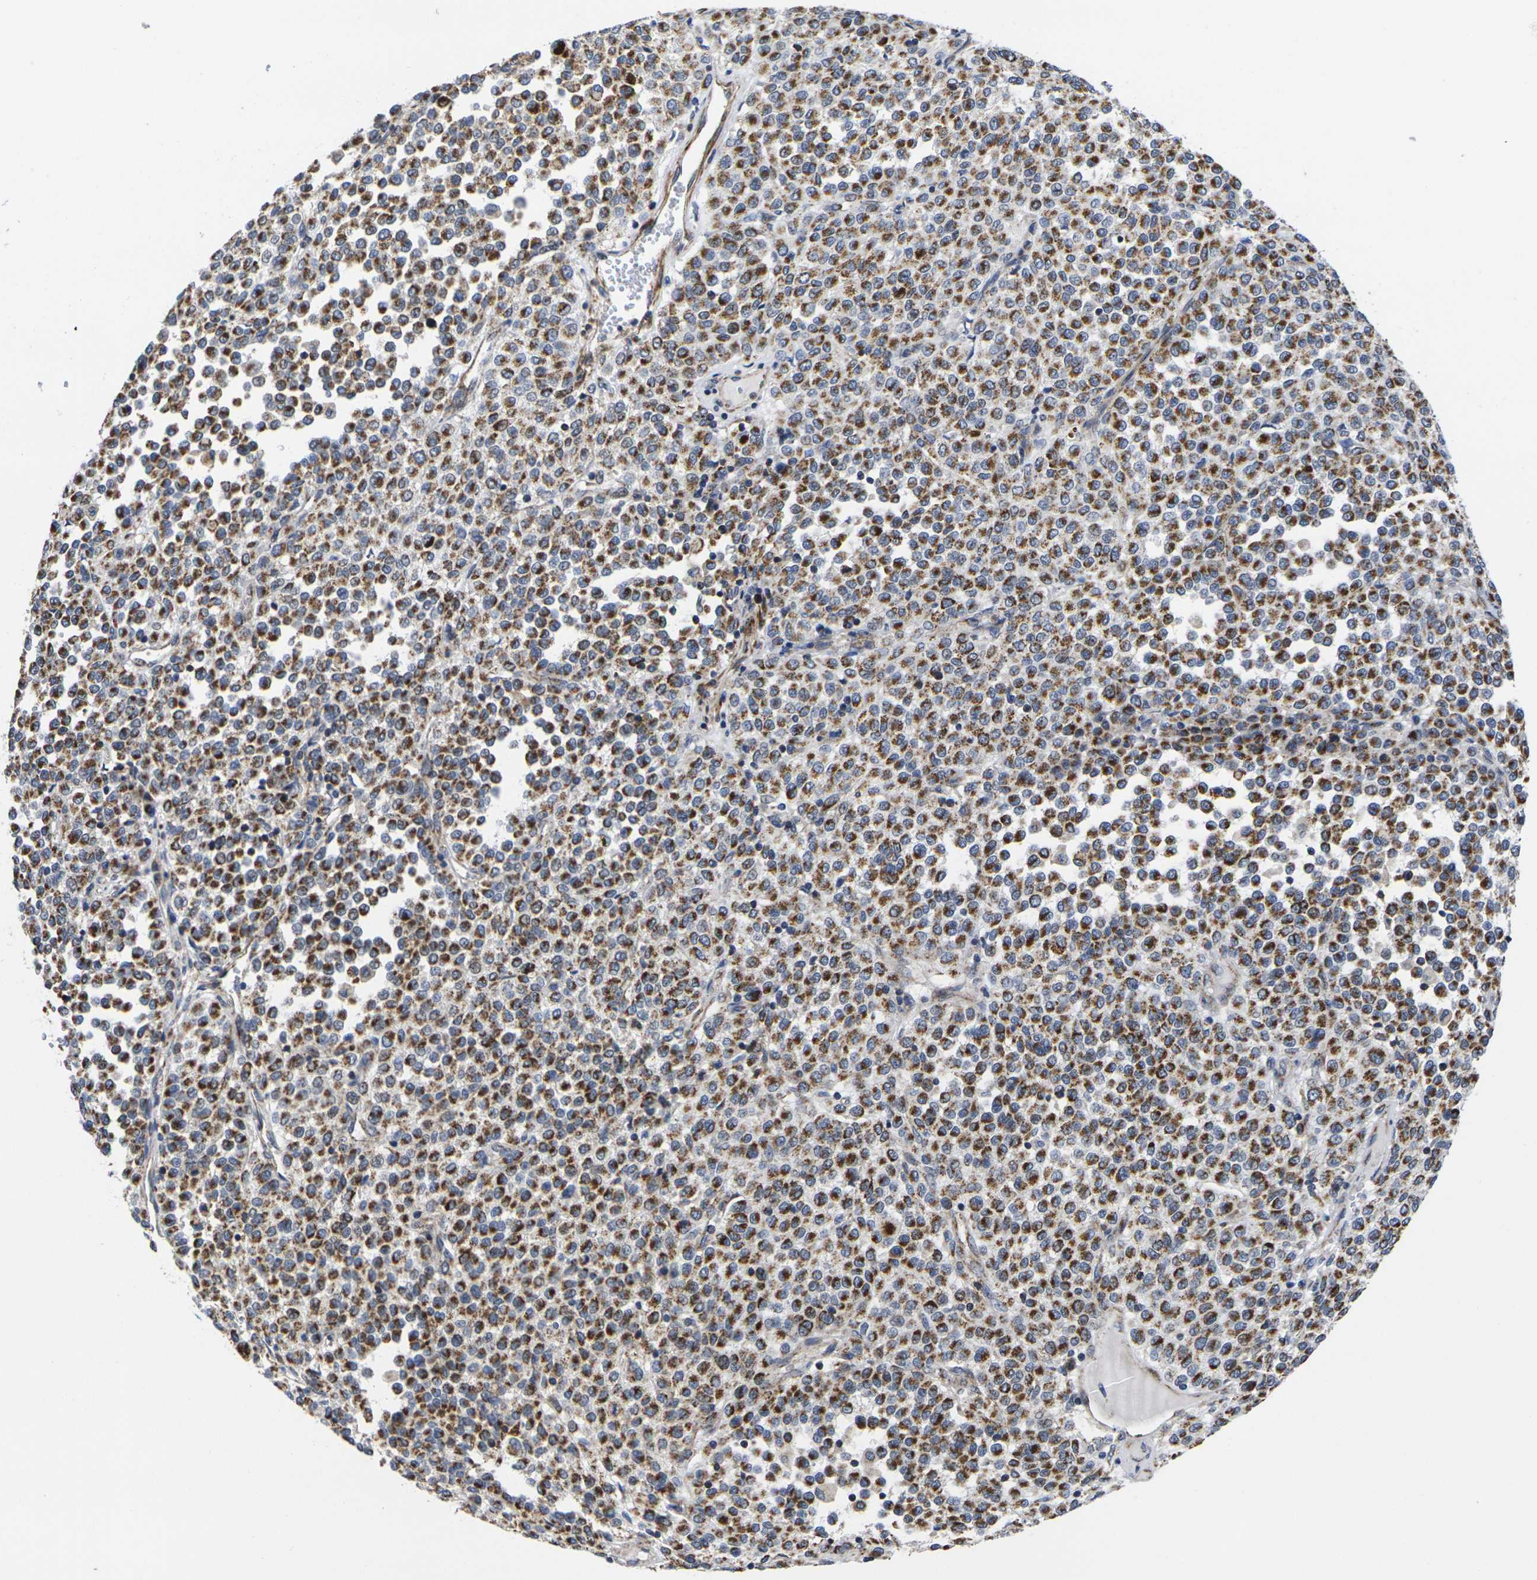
{"staining": {"intensity": "strong", "quantity": ">75%", "location": "cytoplasmic/membranous"}, "tissue": "melanoma", "cell_type": "Tumor cells", "image_type": "cancer", "snomed": [{"axis": "morphology", "description": "Malignant melanoma, Metastatic site"}, {"axis": "topography", "description": "Pancreas"}], "caption": "Protein expression analysis of malignant melanoma (metastatic site) demonstrates strong cytoplasmic/membranous expression in about >75% of tumor cells. The staining is performed using DAB brown chromogen to label protein expression. The nuclei are counter-stained blue using hematoxylin.", "gene": "P2RY11", "patient": {"sex": "female", "age": 30}}